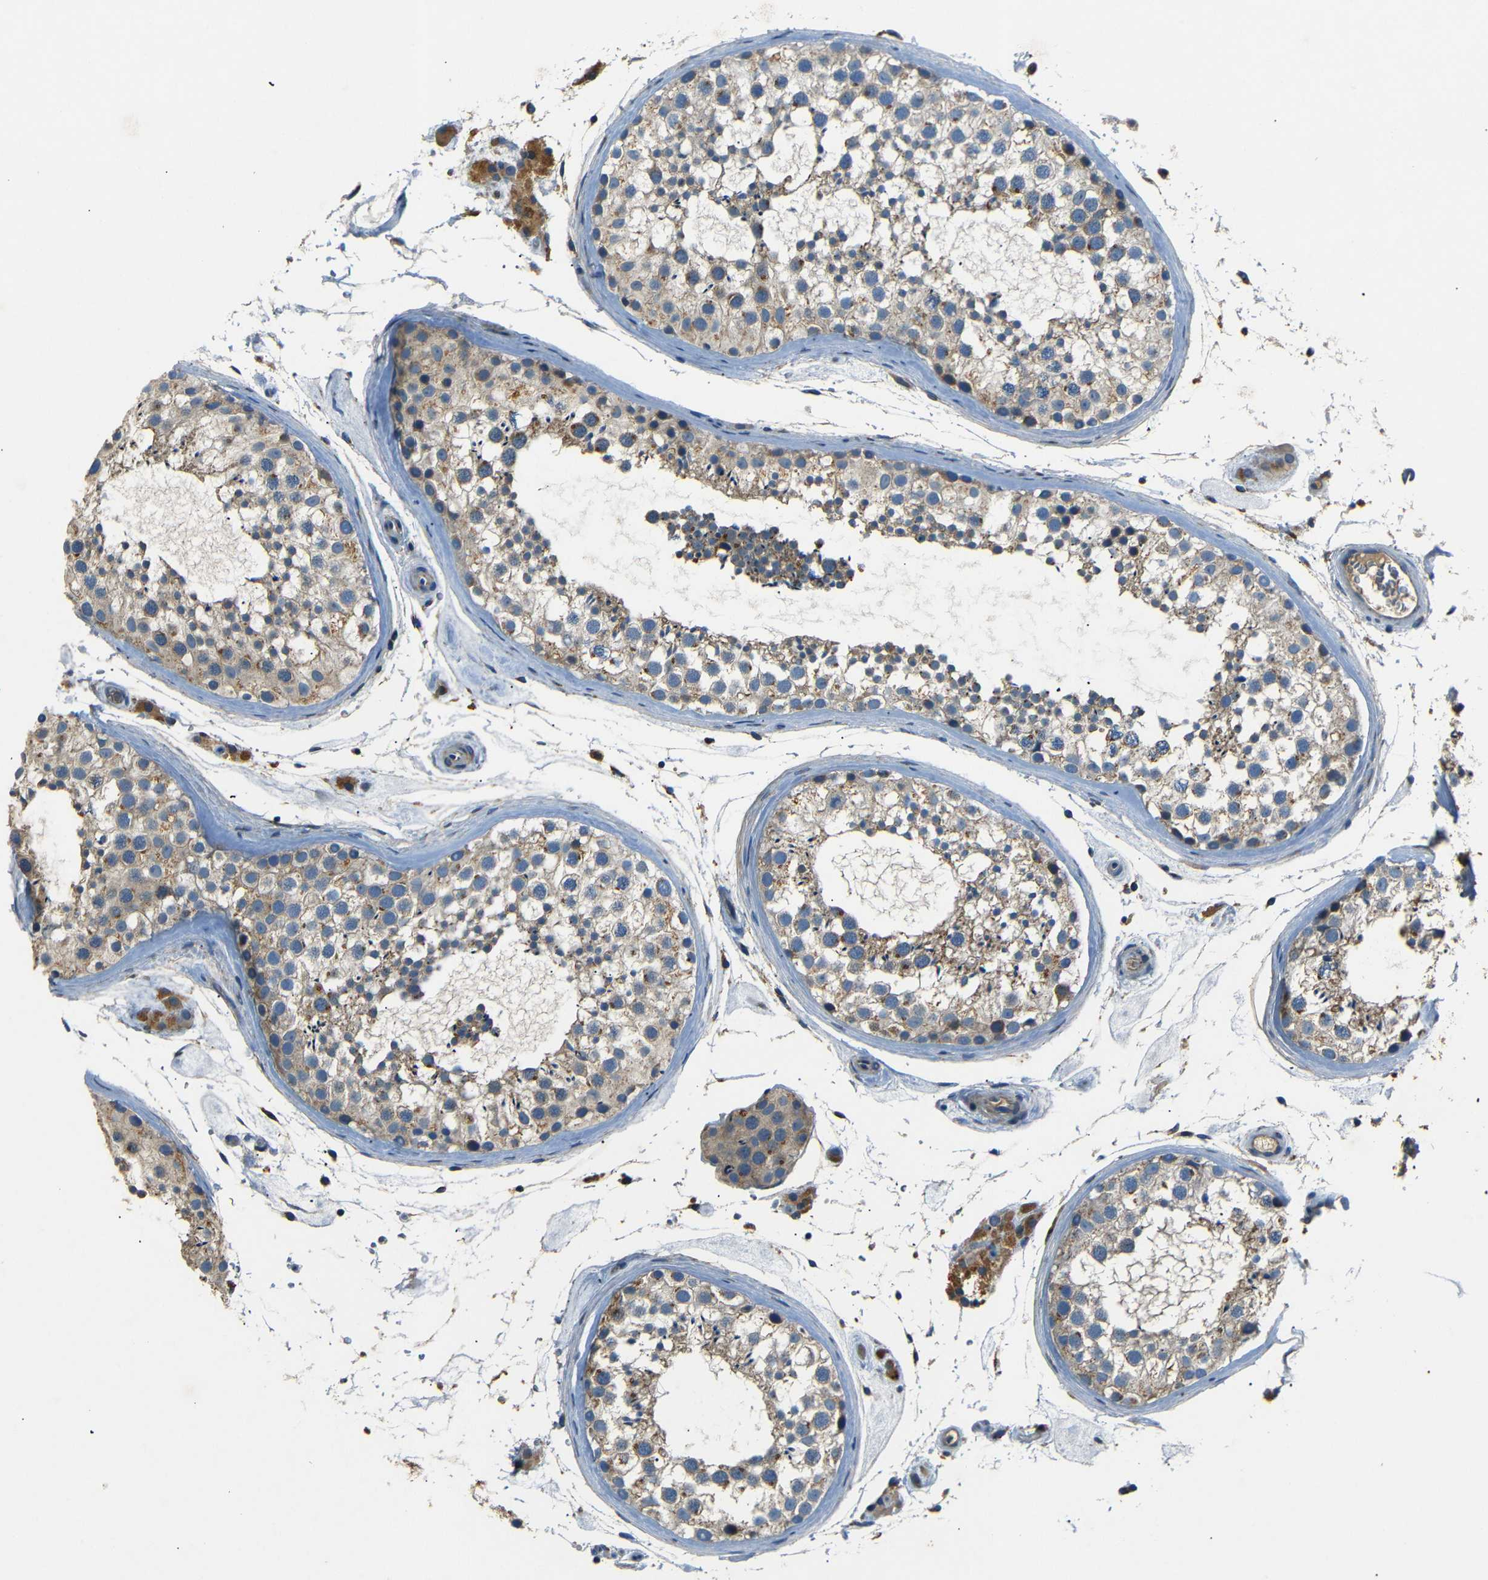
{"staining": {"intensity": "moderate", "quantity": "25%-75%", "location": "cytoplasmic/membranous"}, "tissue": "testis", "cell_type": "Cells in seminiferous ducts", "image_type": "normal", "snomed": [{"axis": "morphology", "description": "Normal tissue, NOS"}, {"axis": "topography", "description": "Testis"}], "caption": "An IHC micrograph of unremarkable tissue is shown. Protein staining in brown labels moderate cytoplasmic/membranous positivity in testis within cells in seminiferous ducts.", "gene": "NETO2", "patient": {"sex": "male", "age": 46}}